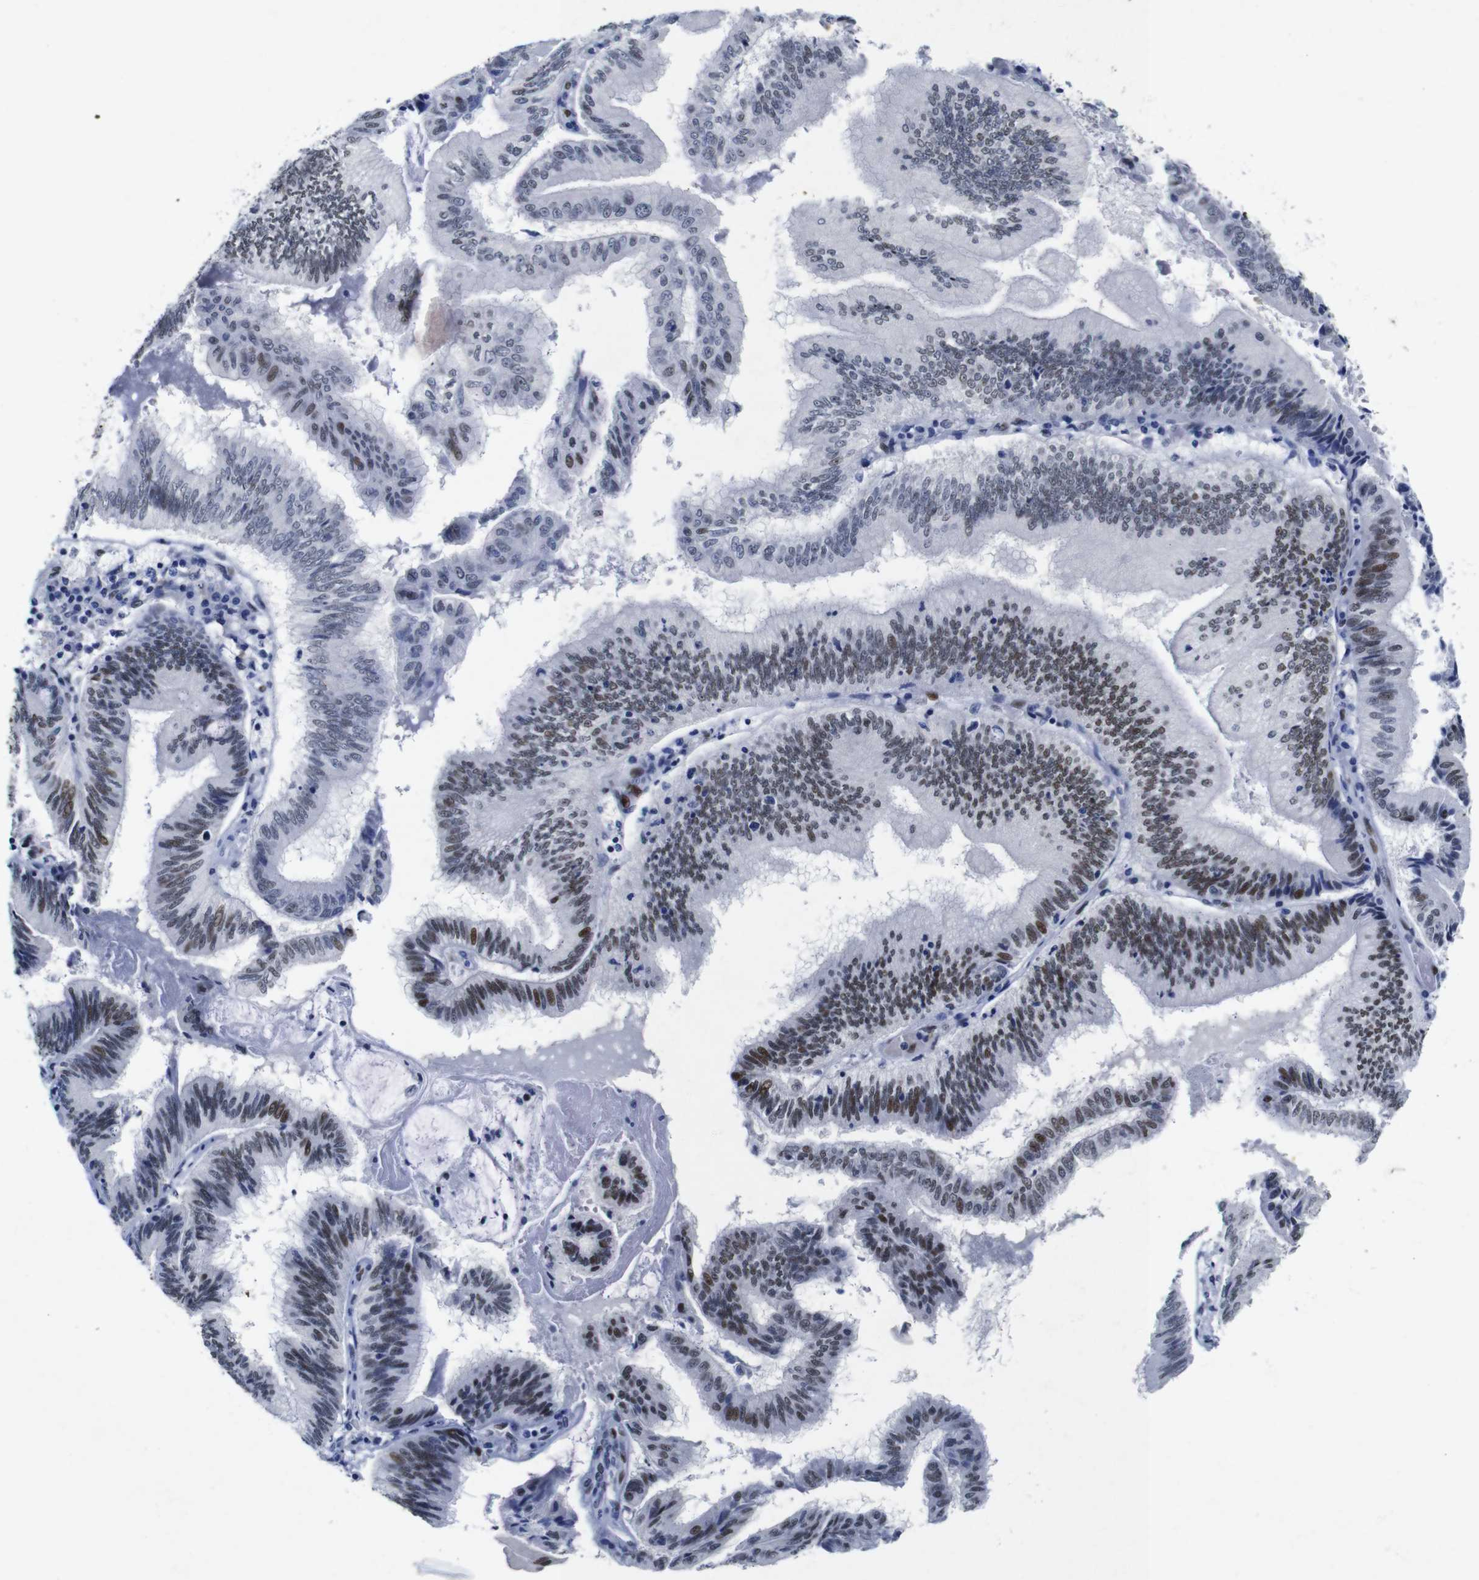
{"staining": {"intensity": "moderate", "quantity": "25%-75%", "location": "nuclear"}, "tissue": "pancreatic cancer", "cell_type": "Tumor cells", "image_type": "cancer", "snomed": [{"axis": "morphology", "description": "Adenocarcinoma, NOS"}, {"axis": "topography", "description": "Pancreas"}], "caption": "Adenocarcinoma (pancreatic) was stained to show a protein in brown. There is medium levels of moderate nuclear expression in approximately 25%-75% of tumor cells.", "gene": "FOSL2", "patient": {"sex": "male", "age": 82}}